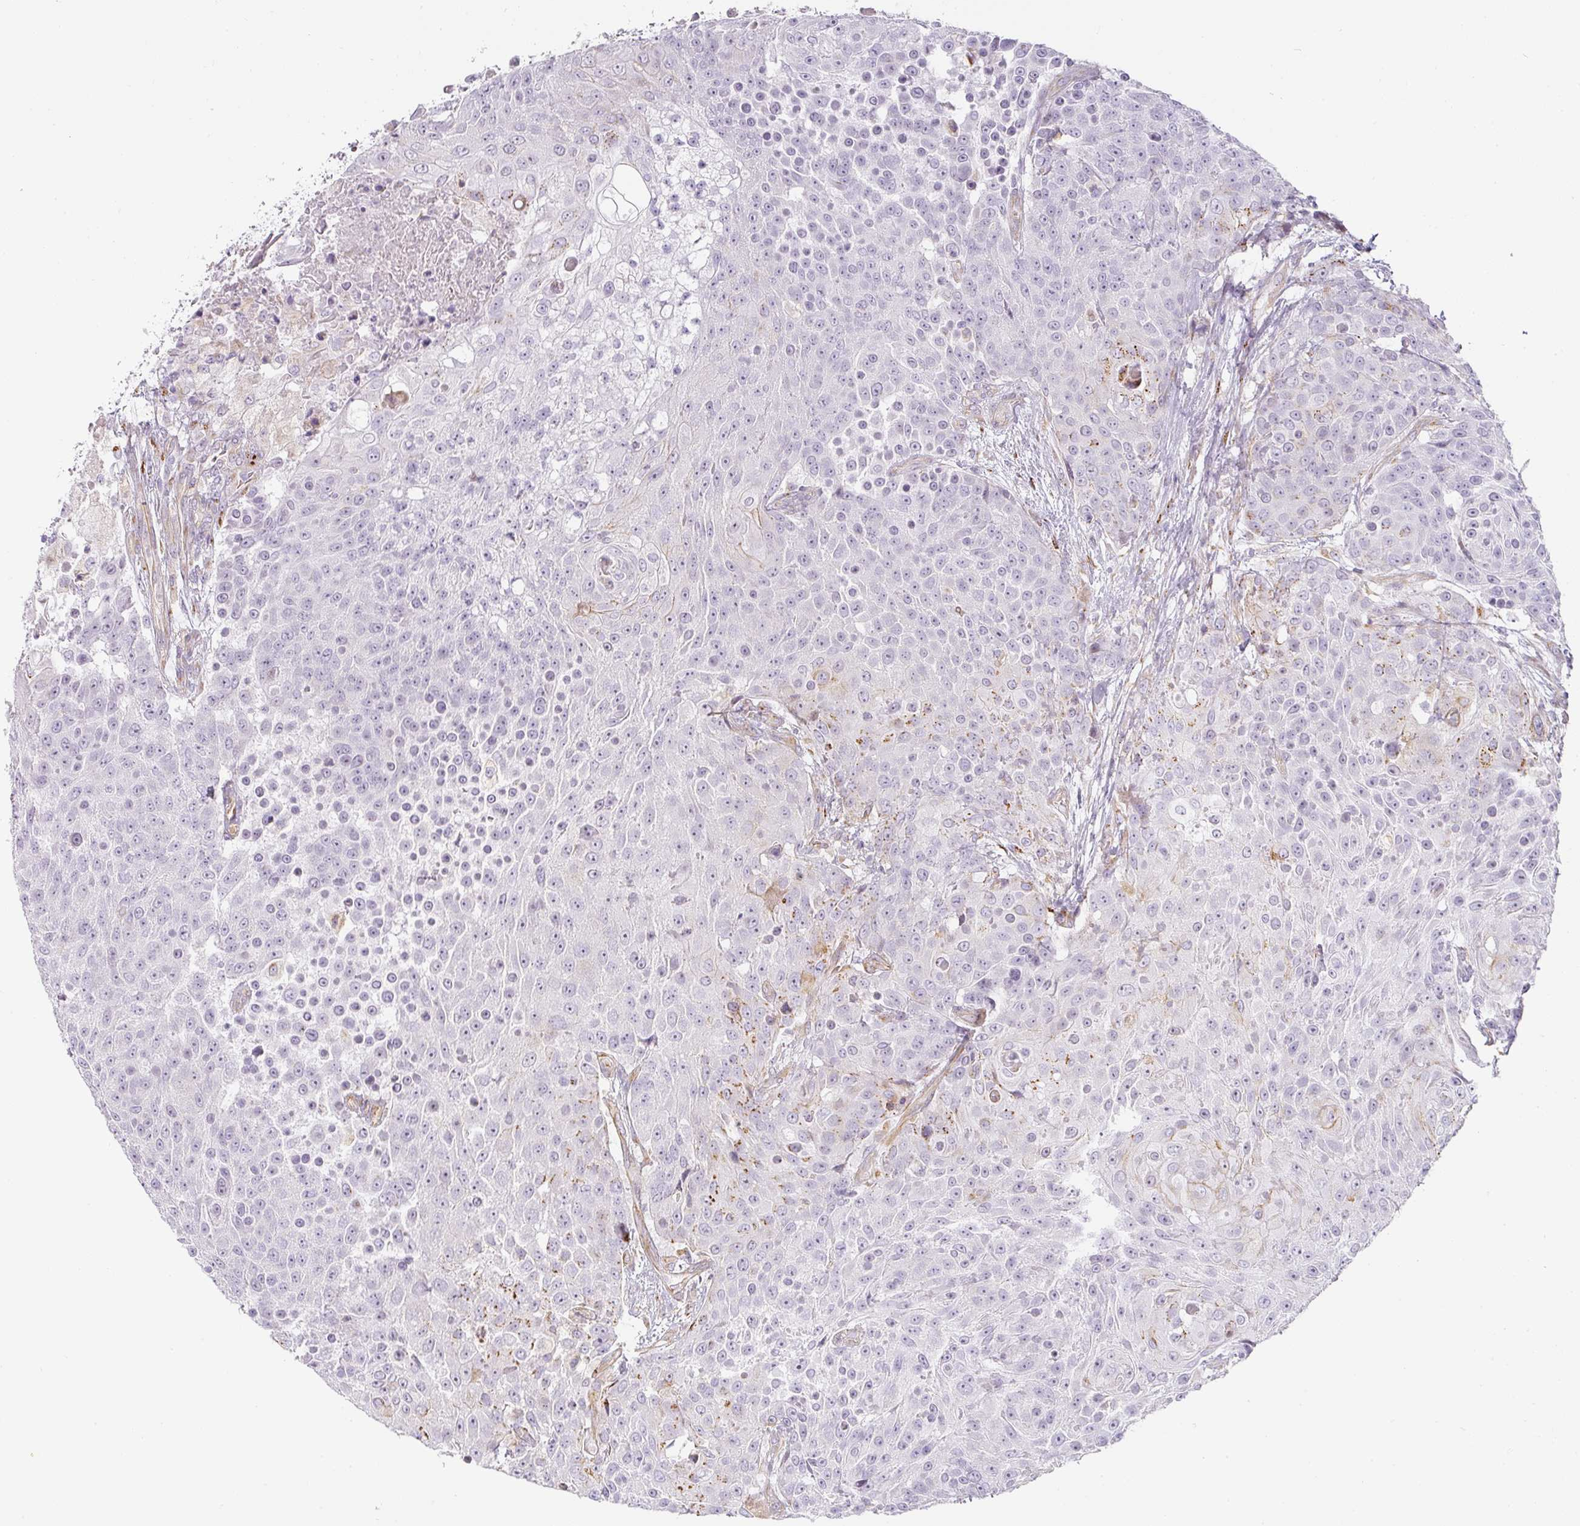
{"staining": {"intensity": "negative", "quantity": "none", "location": "none"}, "tissue": "urothelial cancer", "cell_type": "Tumor cells", "image_type": "cancer", "snomed": [{"axis": "morphology", "description": "Urothelial carcinoma, High grade"}, {"axis": "topography", "description": "Urinary bladder"}], "caption": "The IHC micrograph has no significant staining in tumor cells of high-grade urothelial carcinoma tissue. (DAB IHC with hematoxylin counter stain).", "gene": "ATP8B2", "patient": {"sex": "female", "age": 63}}